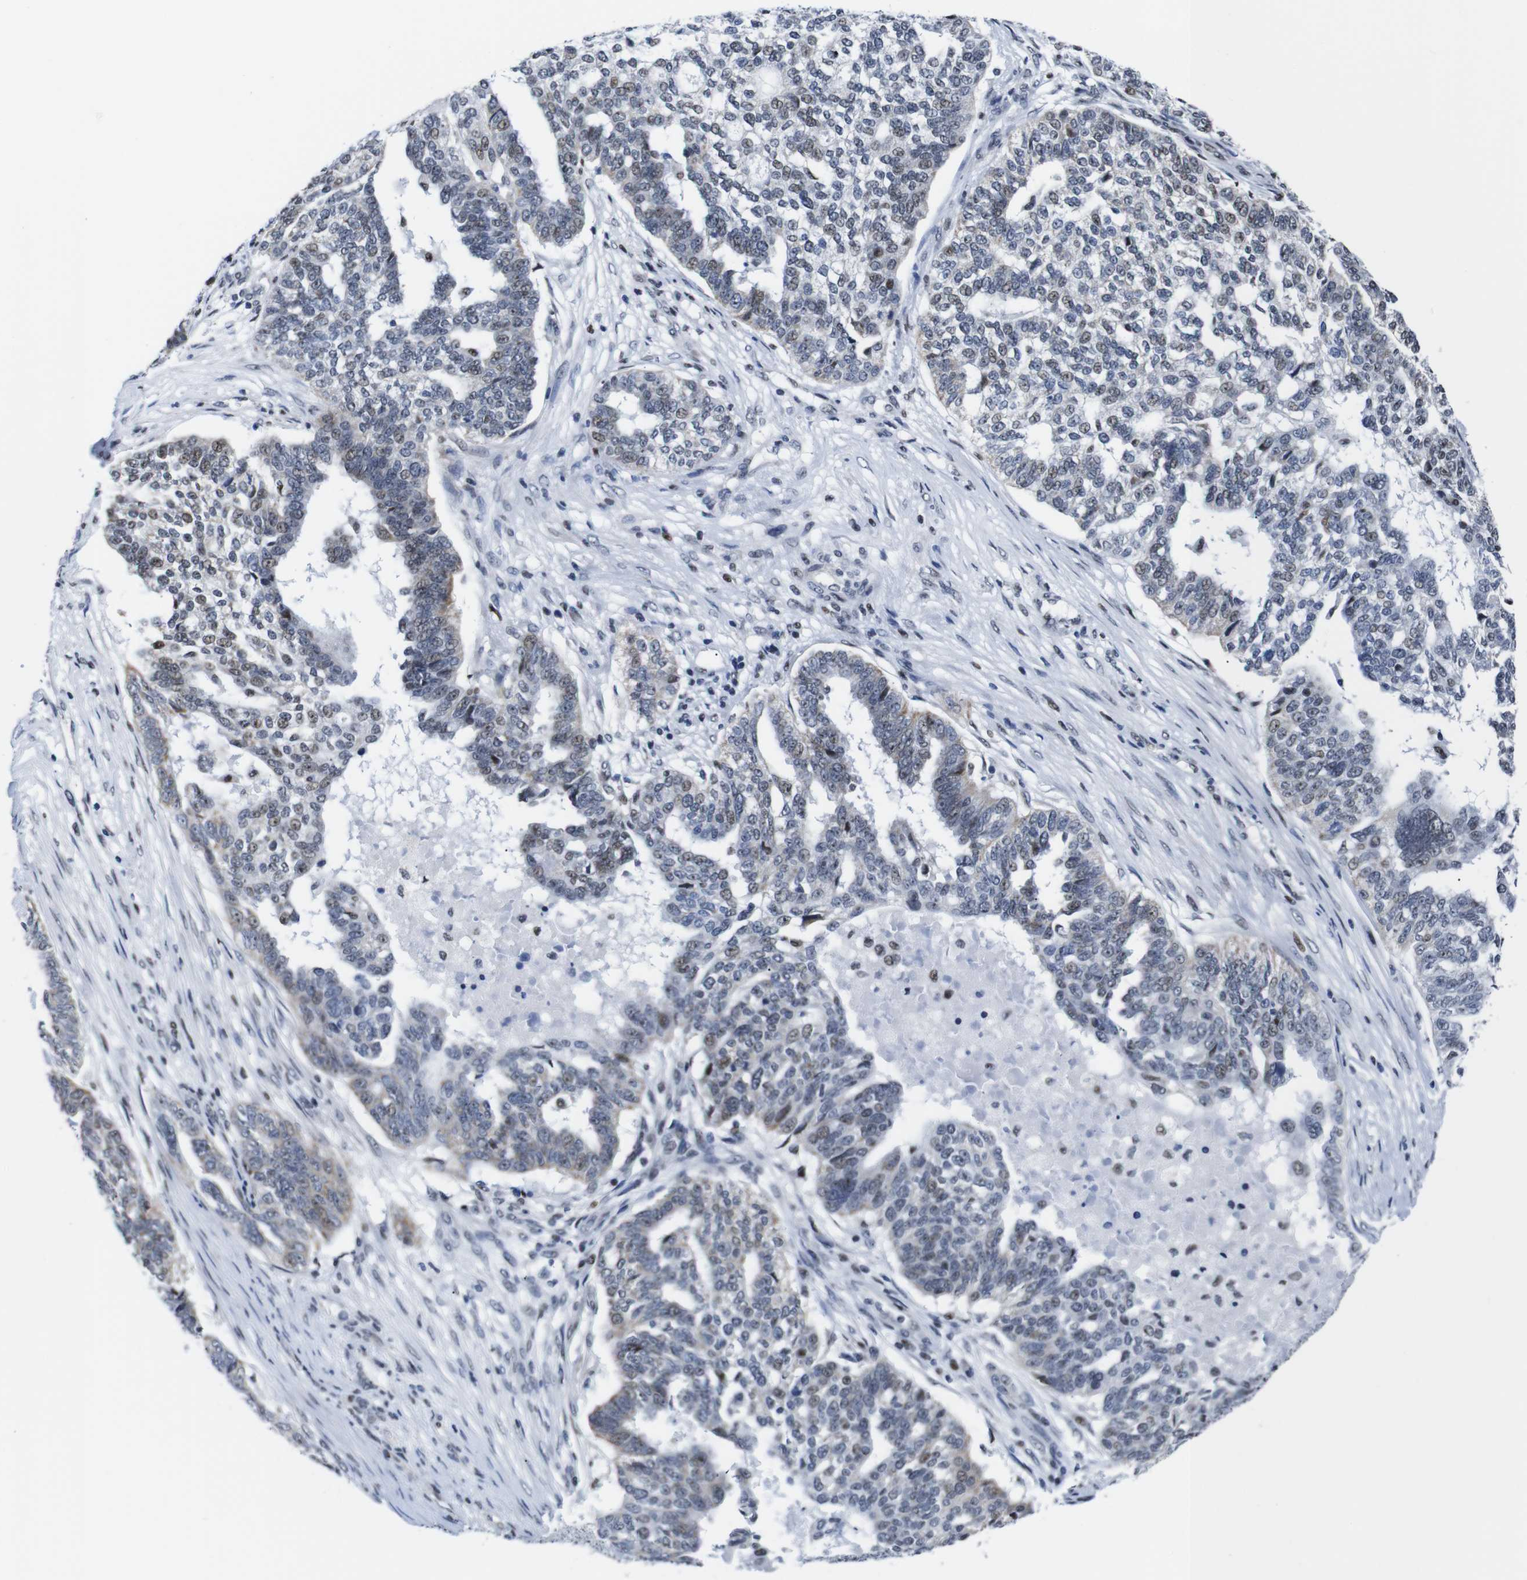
{"staining": {"intensity": "weak", "quantity": "<25%", "location": "nuclear"}, "tissue": "ovarian cancer", "cell_type": "Tumor cells", "image_type": "cancer", "snomed": [{"axis": "morphology", "description": "Cystadenocarcinoma, serous, NOS"}, {"axis": "topography", "description": "Ovary"}], "caption": "IHC of ovarian cancer (serous cystadenocarcinoma) exhibits no positivity in tumor cells.", "gene": "GATA6", "patient": {"sex": "female", "age": 59}}